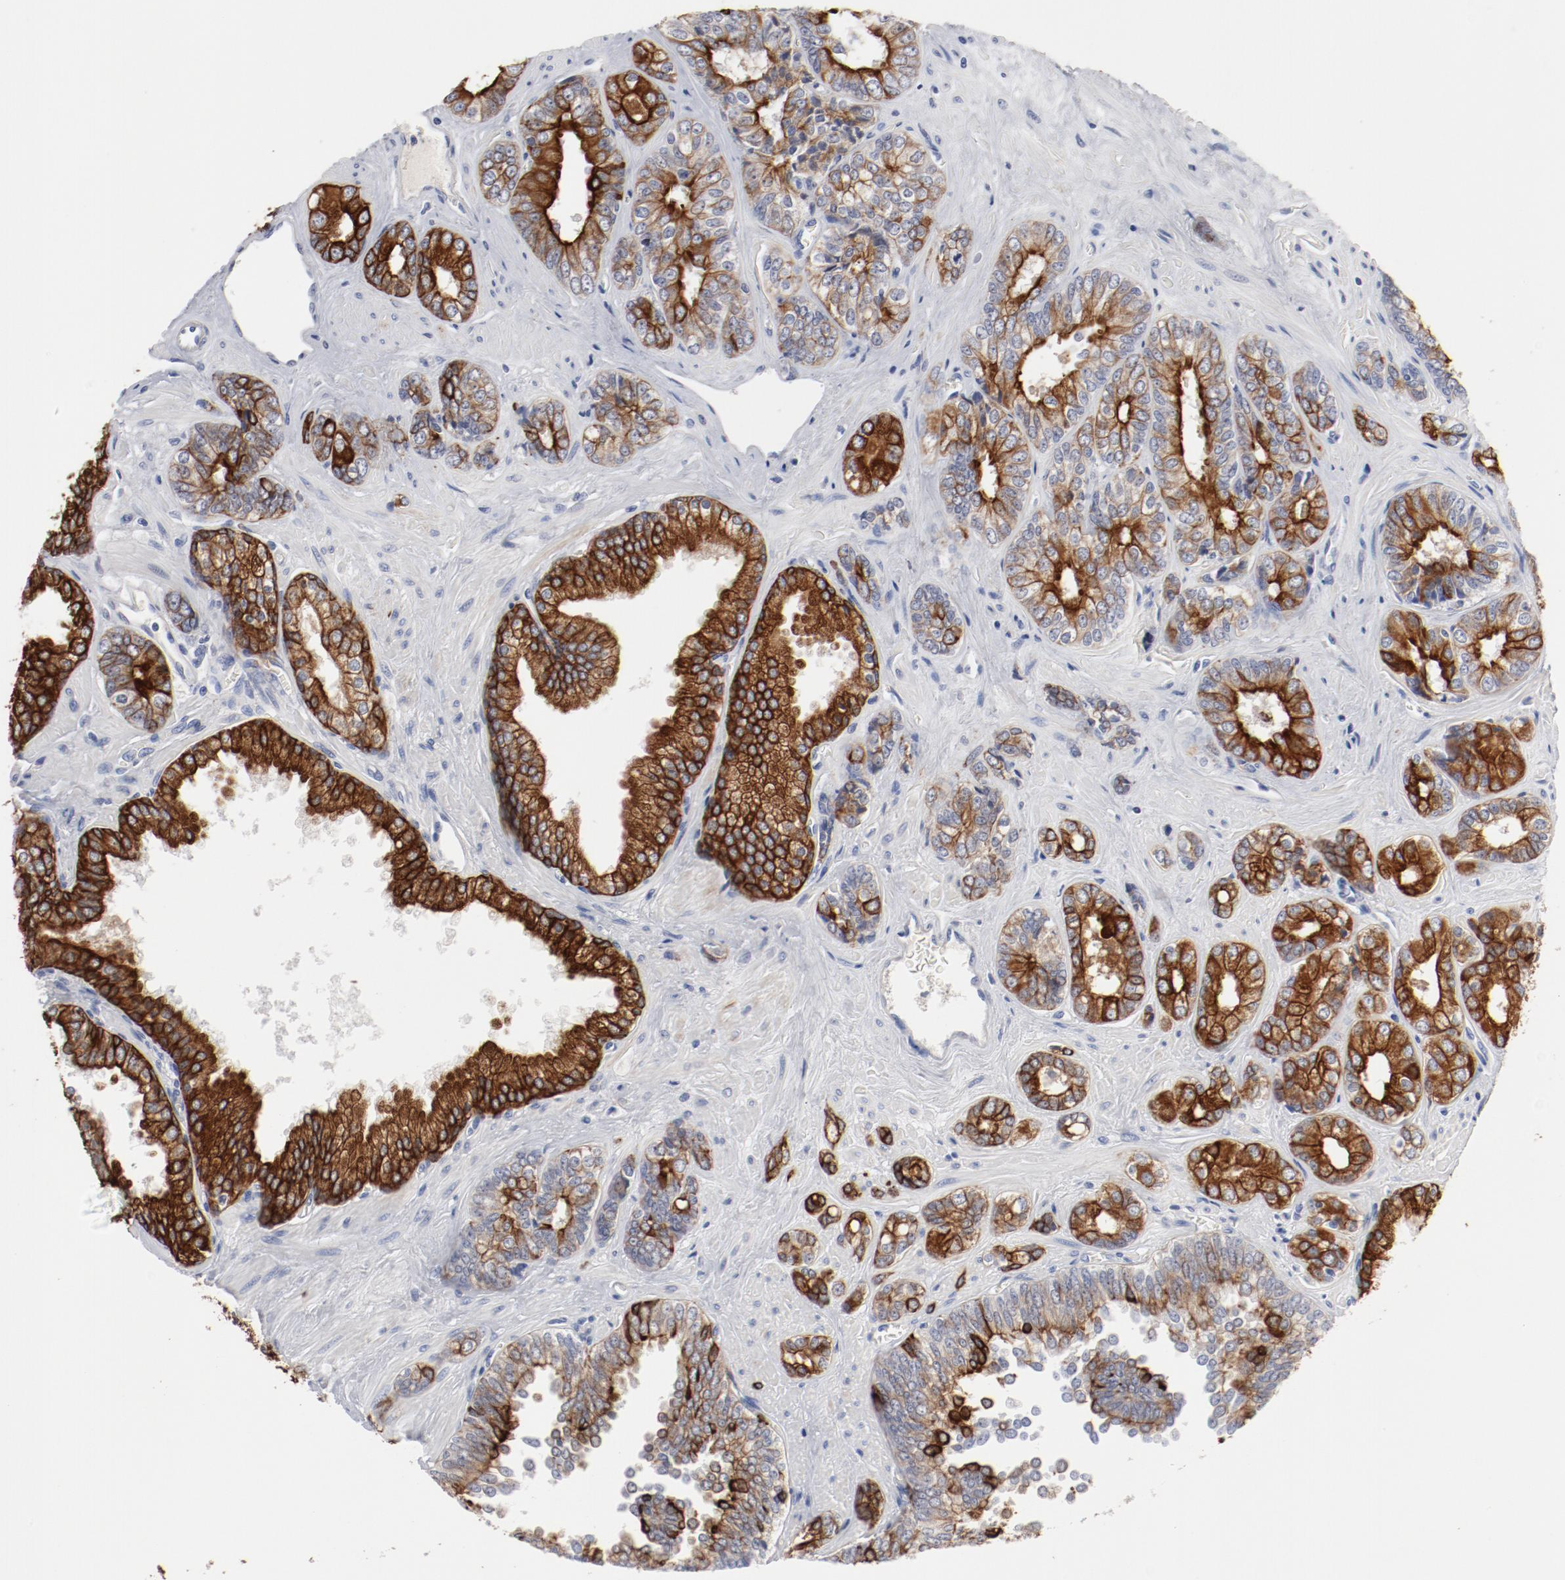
{"staining": {"intensity": "strong", "quantity": ">75%", "location": "cytoplasmic/membranous"}, "tissue": "prostate cancer", "cell_type": "Tumor cells", "image_type": "cancer", "snomed": [{"axis": "morphology", "description": "Adenocarcinoma, High grade"}, {"axis": "topography", "description": "Prostate"}], "caption": "Tumor cells show strong cytoplasmic/membranous positivity in about >75% of cells in prostate cancer.", "gene": "TSPAN6", "patient": {"sex": "male", "age": 67}}